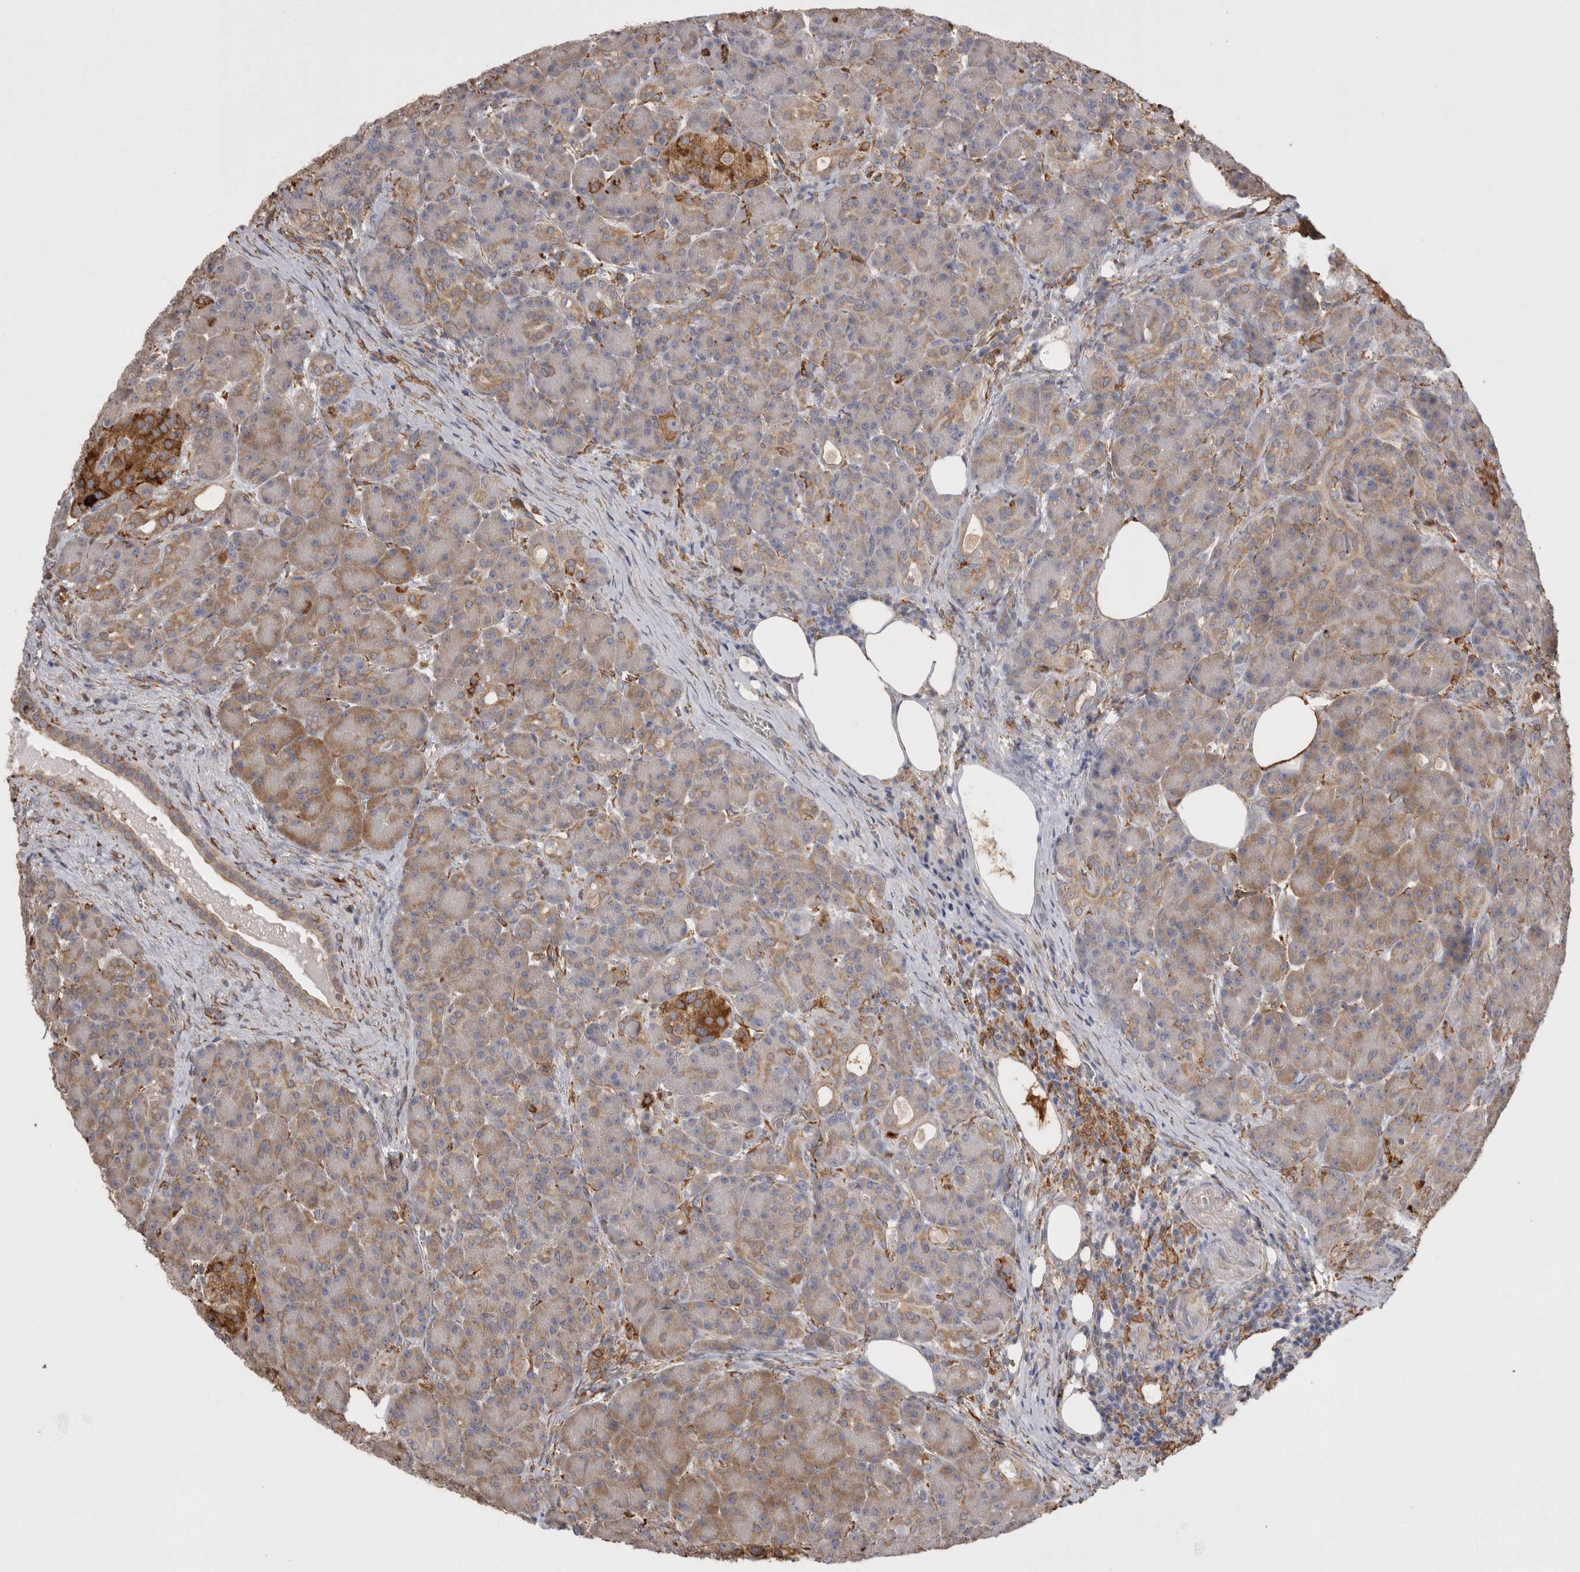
{"staining": {"intensity": "moderate", "quantity": ">75%", "location": "cytoplasmic/membranous"}, "tissue": "pancreas", "cell_type": "Exocrine glandular cells", "image_type": "normal", "snomed": [{"axis": "morphology", "description": "Normal tissue, NOS"}, {"axis": "topography", "description": "Pancreas"}], "caption": "Immunohistochemical staining of normal pancreas demonstrates >75% levels of moderate cytoplasmic/membranous protein staining in about >75% of exocrine glandular cells.", "gene": "LRPAP1", "patient": {"sex": "male", "age": 63}}